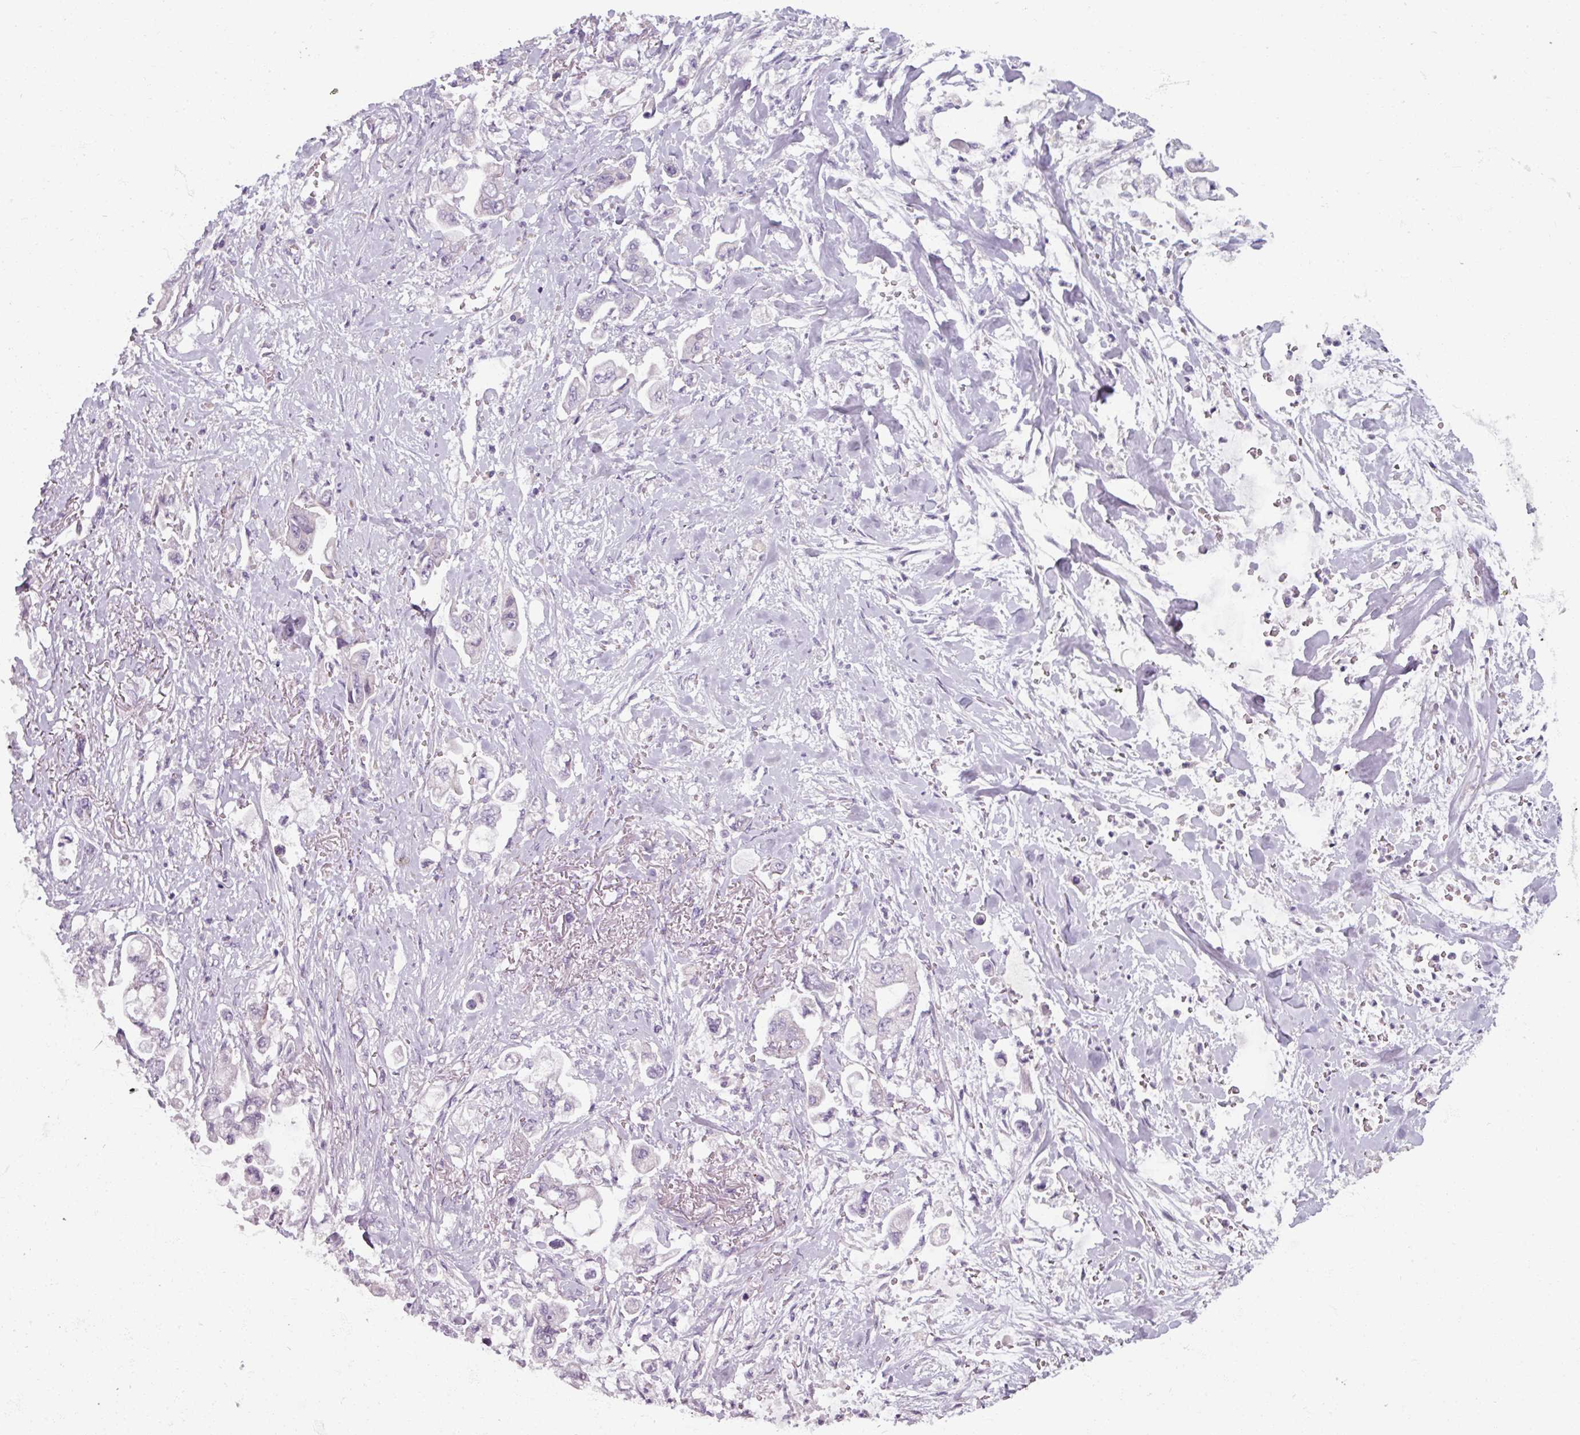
{"staining": {"intensity": "weak", "quantity": "<25%", "location": "cytoplasmic/membranous"}, "tissue": "stomach cancer", "cell_type": "Tumor cells", "image_type": "cancer", "snomed": [{"axis": "morphology", "description": "Adenocarcinoma, NOS"}, {"axis": "topography", "description": "Stomach"}], "caption": "Stomach adenocarcinoma stained for a protein using immunohistochemistry (IHC) reveals no expression tumor cells.", "gene": "SMIM11", "patient": {"sex": "male", "age": 62}}